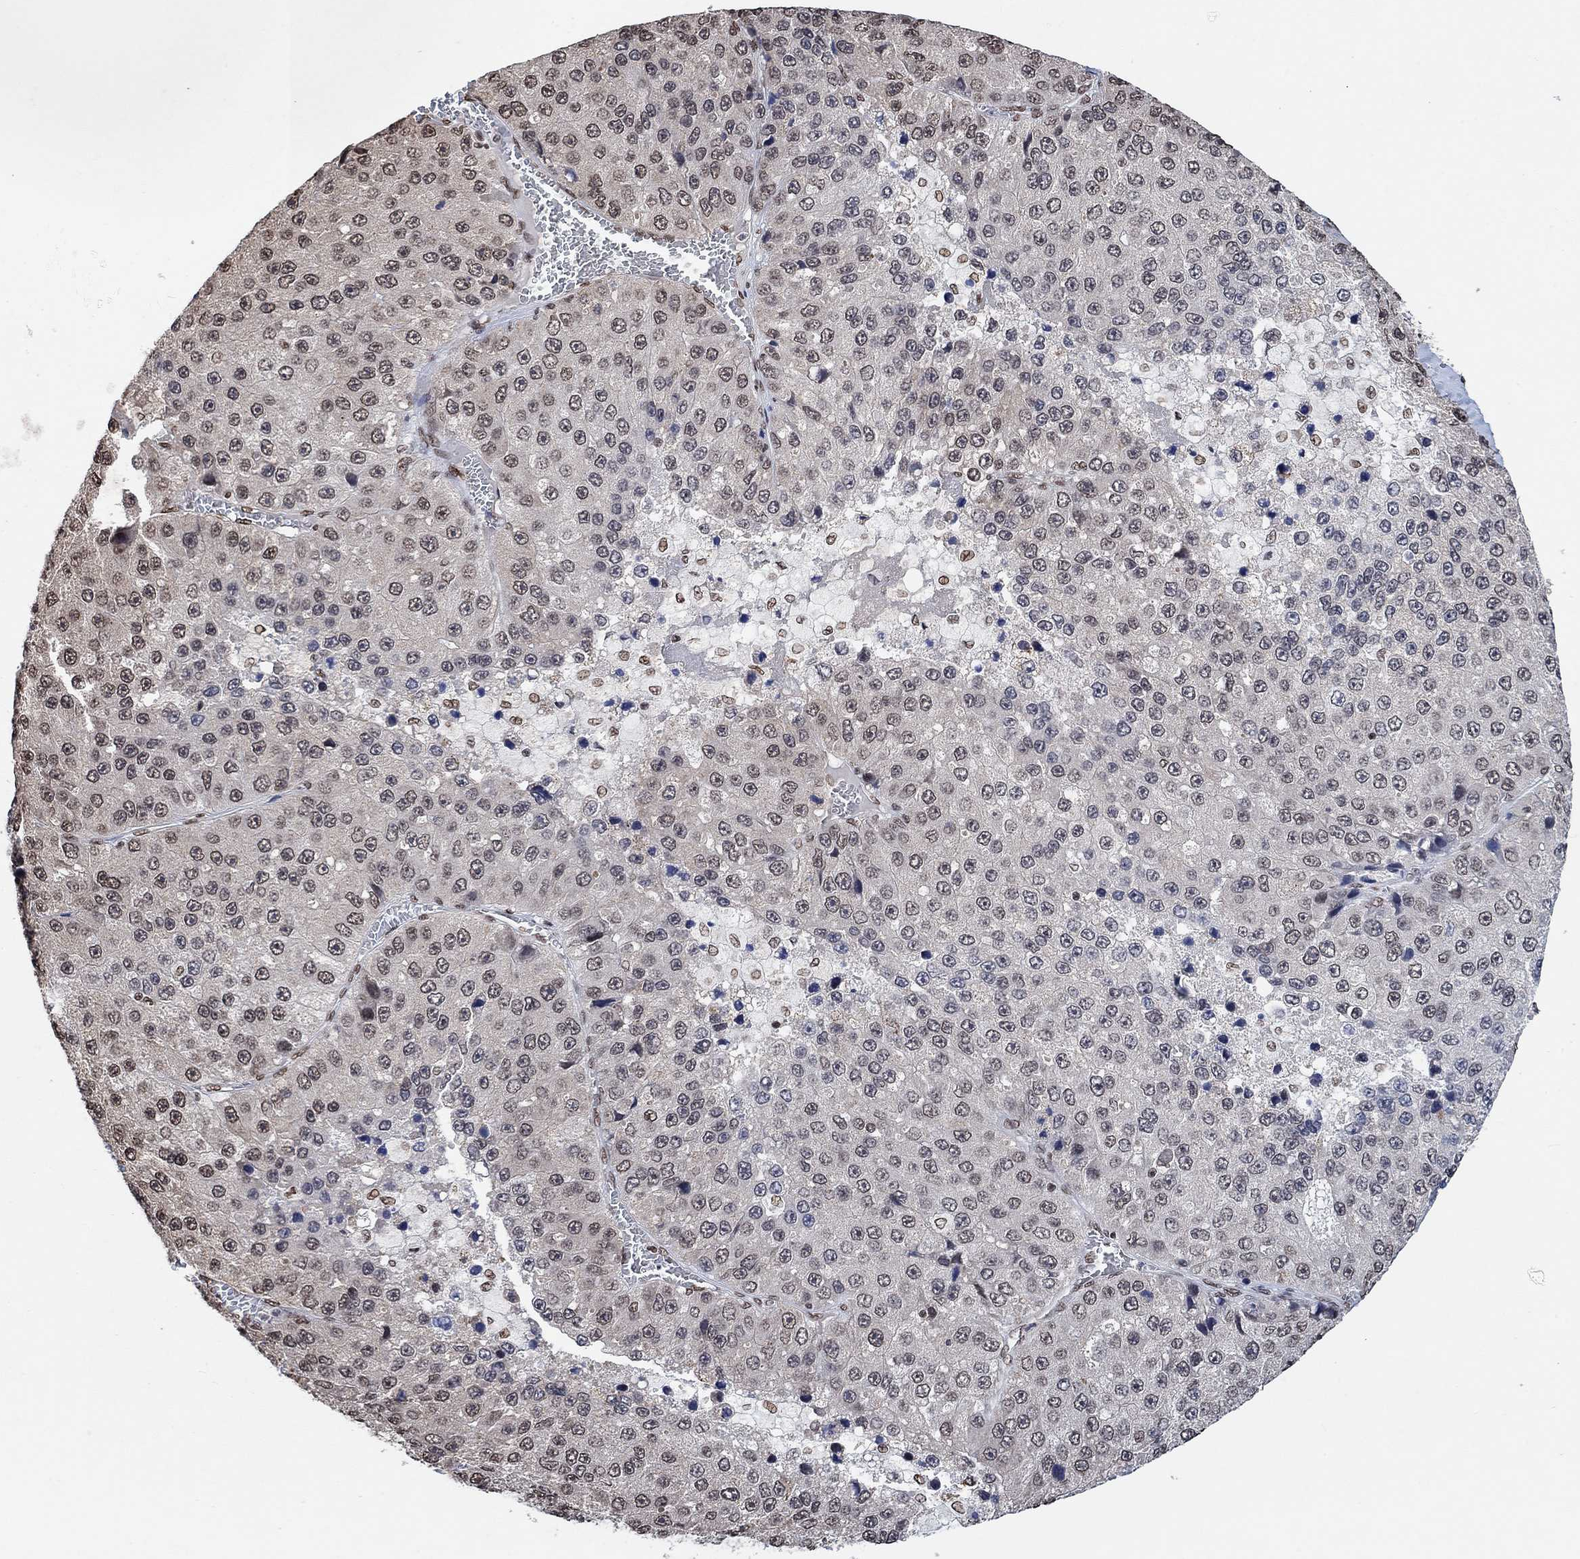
{"staining": {"intensity": "weak", "quantity": ">75%", "location": "nuclear"}, "tissue": "liver cancer", "cell_type": "Tumor cells", "image_type": "cancer", "snomed": [{"axis": "morphology", "description": "Carcinoma, Hepatocellular, NOS"}, {"axis": "topography", "description": "Liver"}], "caption": "Liver hepatocellular carcinoma stained for a protein (brown) displays weak nuclear positive expression in about >75% of tumor cells.", "gene": "USP39", "patient": {"sex": "female", "age": 73}}